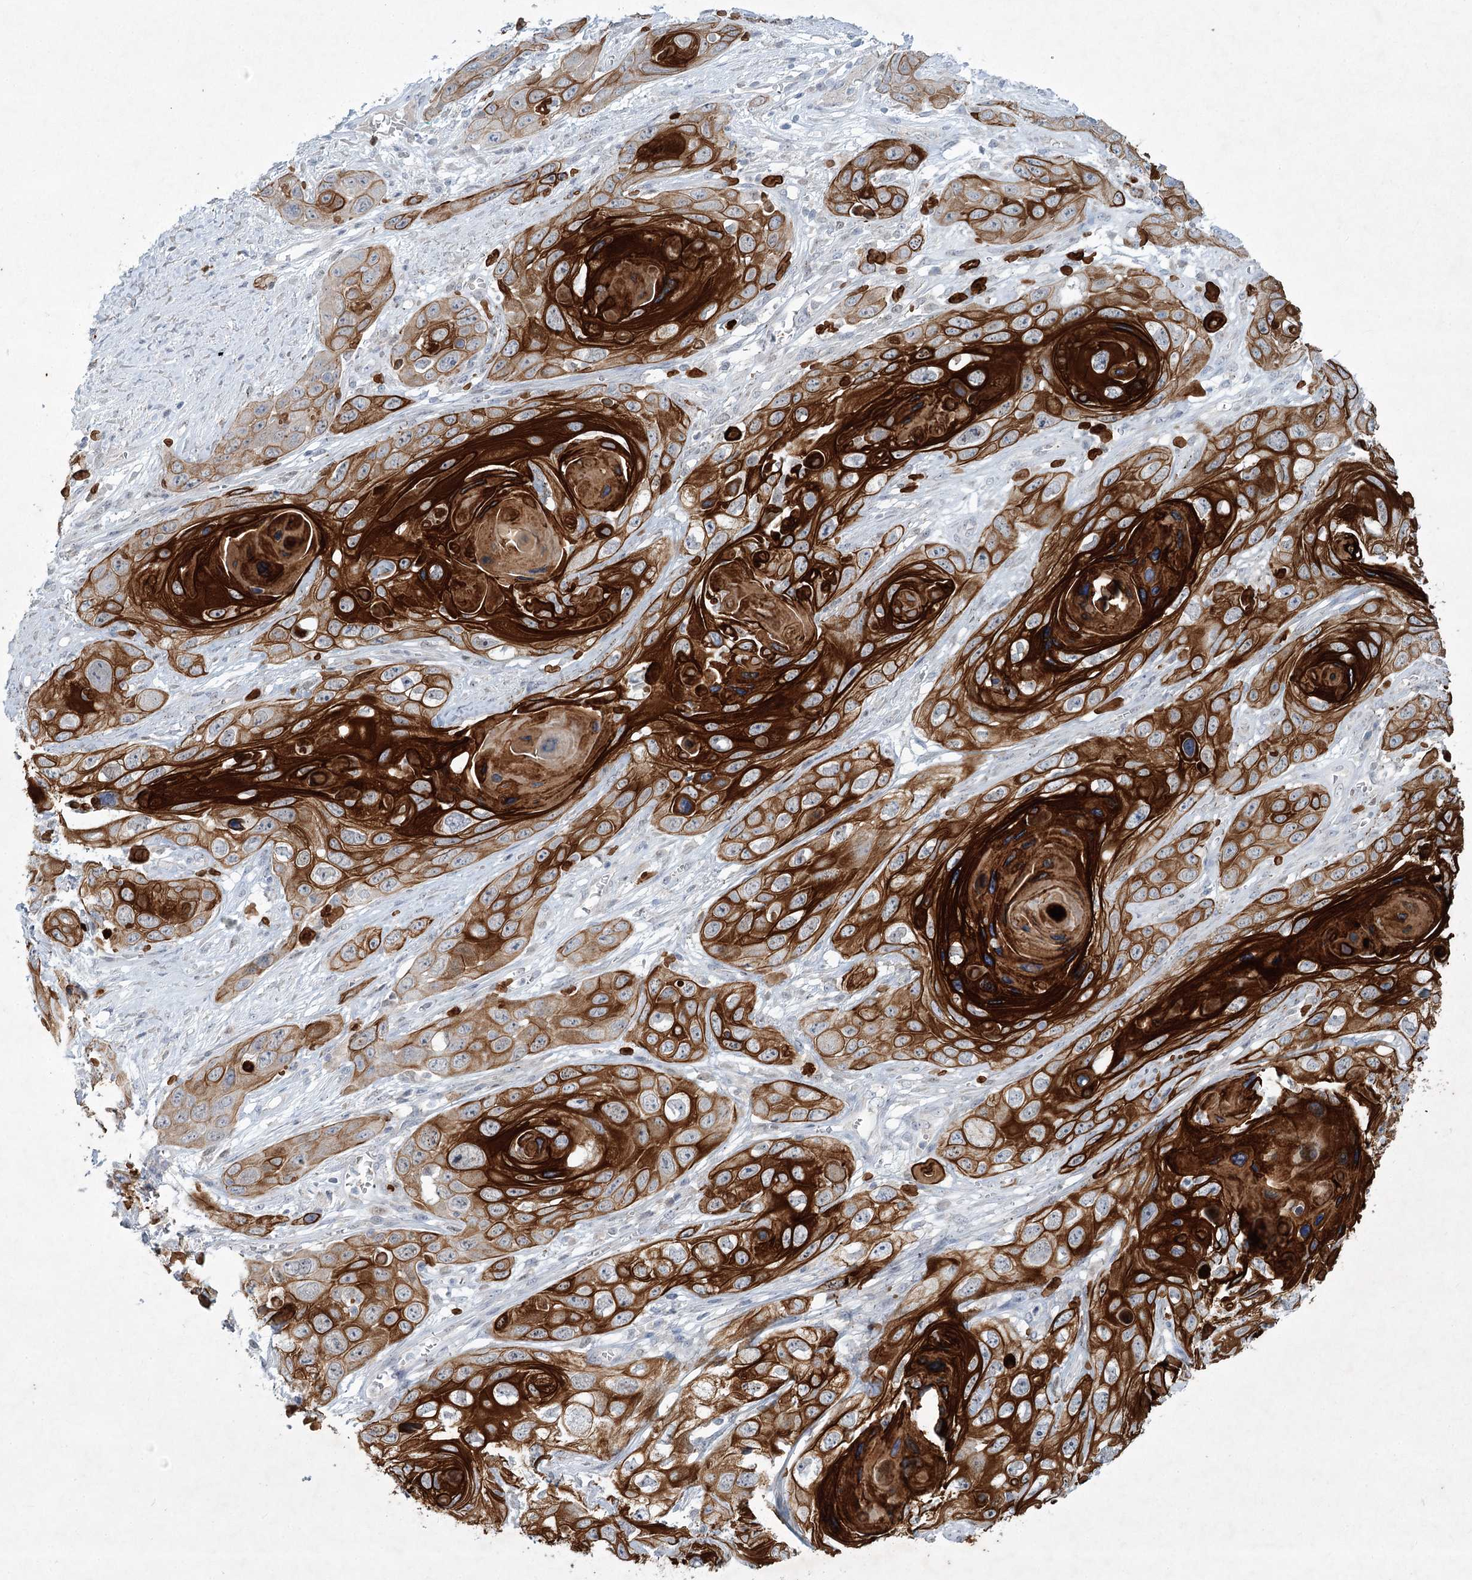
{"staining": {"intensity": "strong", "quantity": ">75%", "location": "cytoplasmic/membranous"}, "tissue": "skin cancer", "cell_type": "Tumor cells", "image_type": "cancer", "snomed": [{"axis": "morphology", "description": "Squamous cell carcinoma, NOS"}, {"axis": "topography", "description": "Skin"}], "caption": "IHC of squamous cell carcinoma (skin) exhibits high levels of strong cytoplasmic/membranous staining in approximately >75% of tumor cells. Immunohistochemistry stains the protein of interest in brown and the nuclei are stained blue.", "gene": "ABITRAM", "patient": {"sex": "male", "age": 55}}